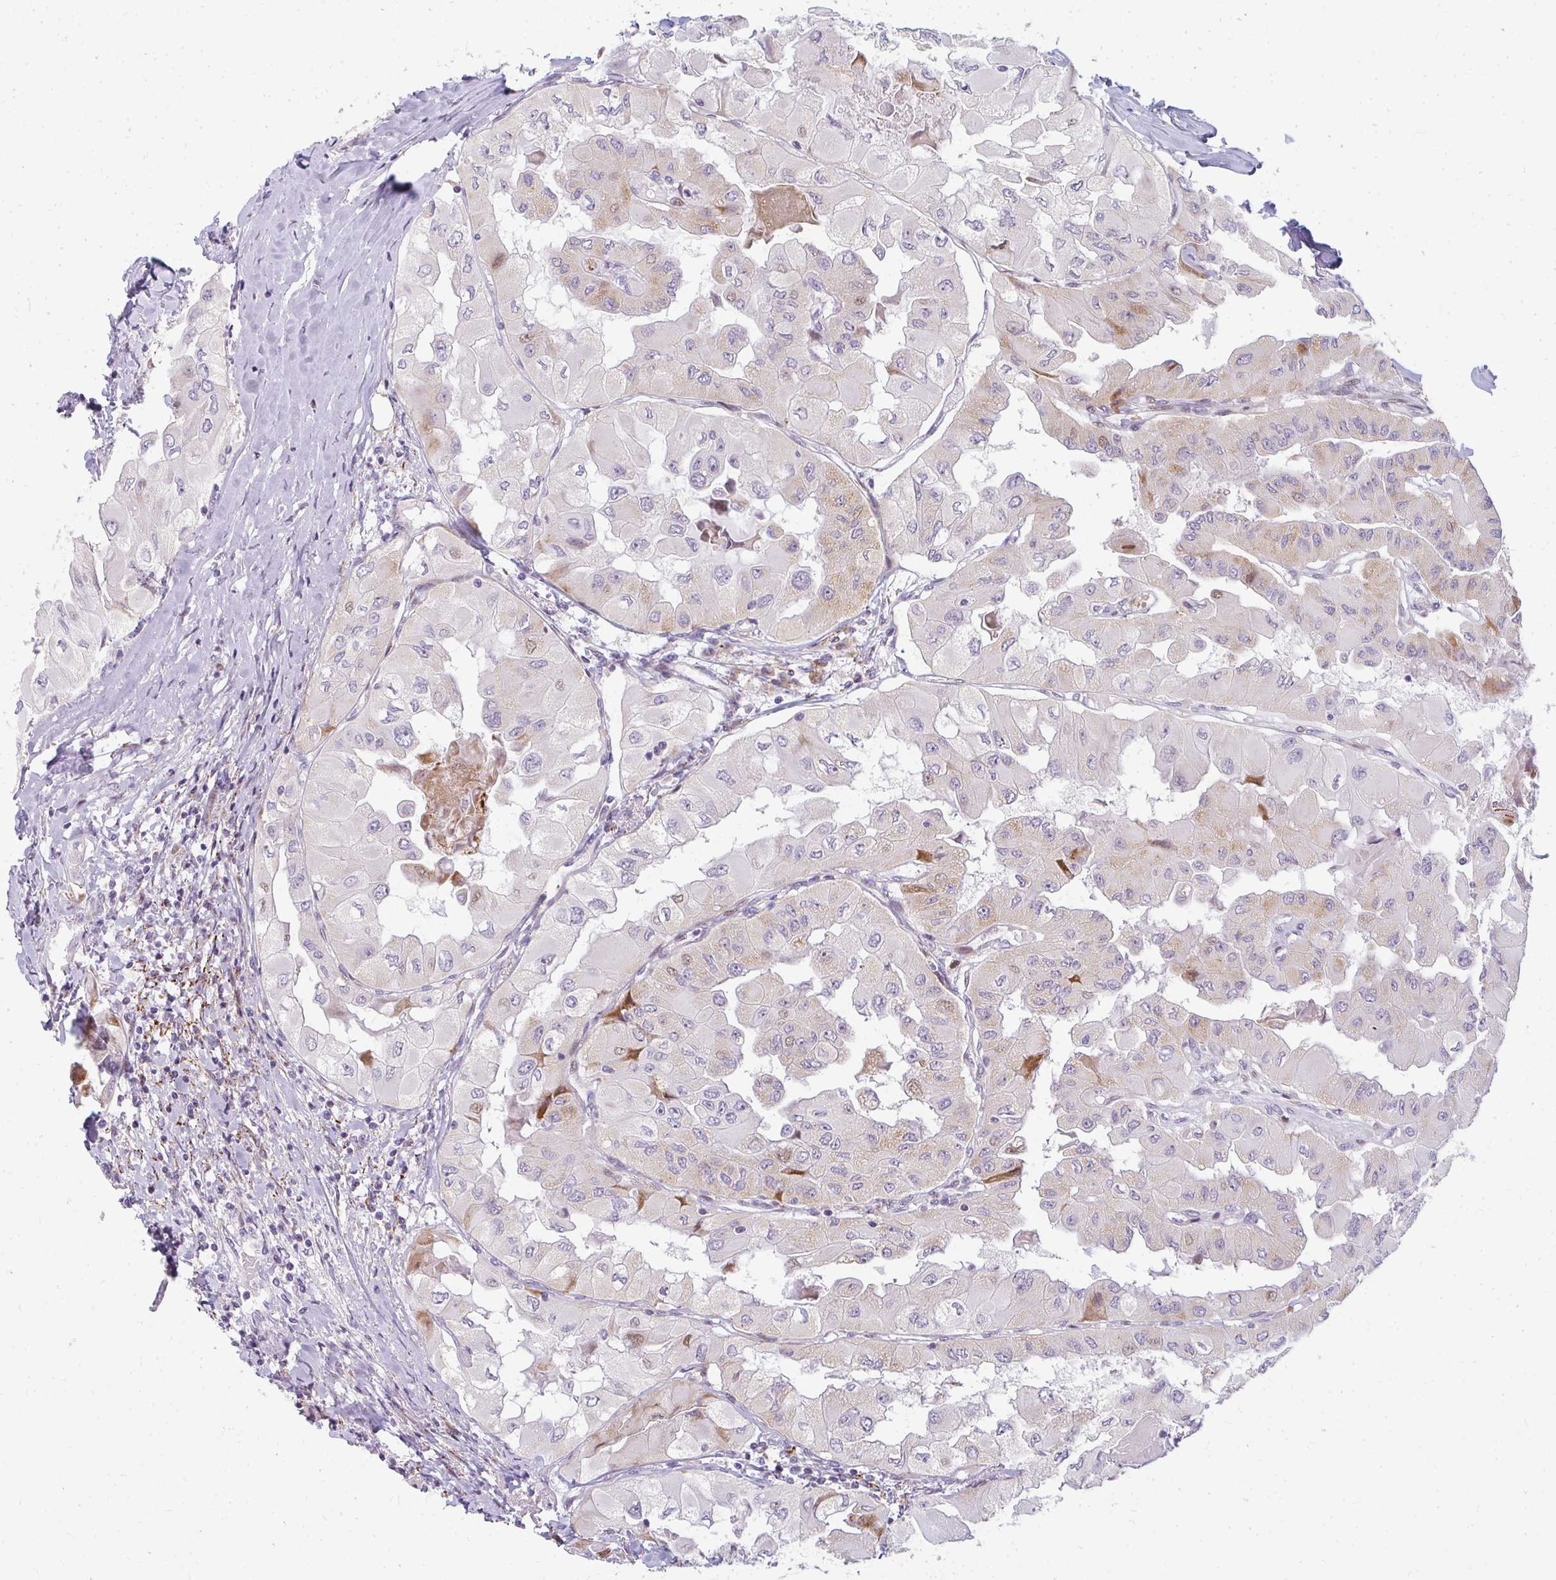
{"staining": {"intensity": "moderate", "quantity": "<25%", "location": "cytoplasmic/membranous"}, "tissue": "thyroid cancer", "cell_type": "Tumor cells", "image_type": "cancer", "snomed": [{"axis": "morphology", "description": "Normal tissue, NOS"}, {"axis": "morphology", "description": "Papillary adenocarcinoma, NOS"}, {"axis": "topography", "description": "Thyroid gland"}], "caption": "This histopathology image exhibits thyroid cancer (papillary adenocarcinoma) stained with IHC to label a protein in brown. The cytoplasmic/membranous of tumor cells show moderate positivity for the protein. Nuclei are counter-stained blue.", "gene": "PLA2G5", "patient": {"sex": "female", "age": 59}}